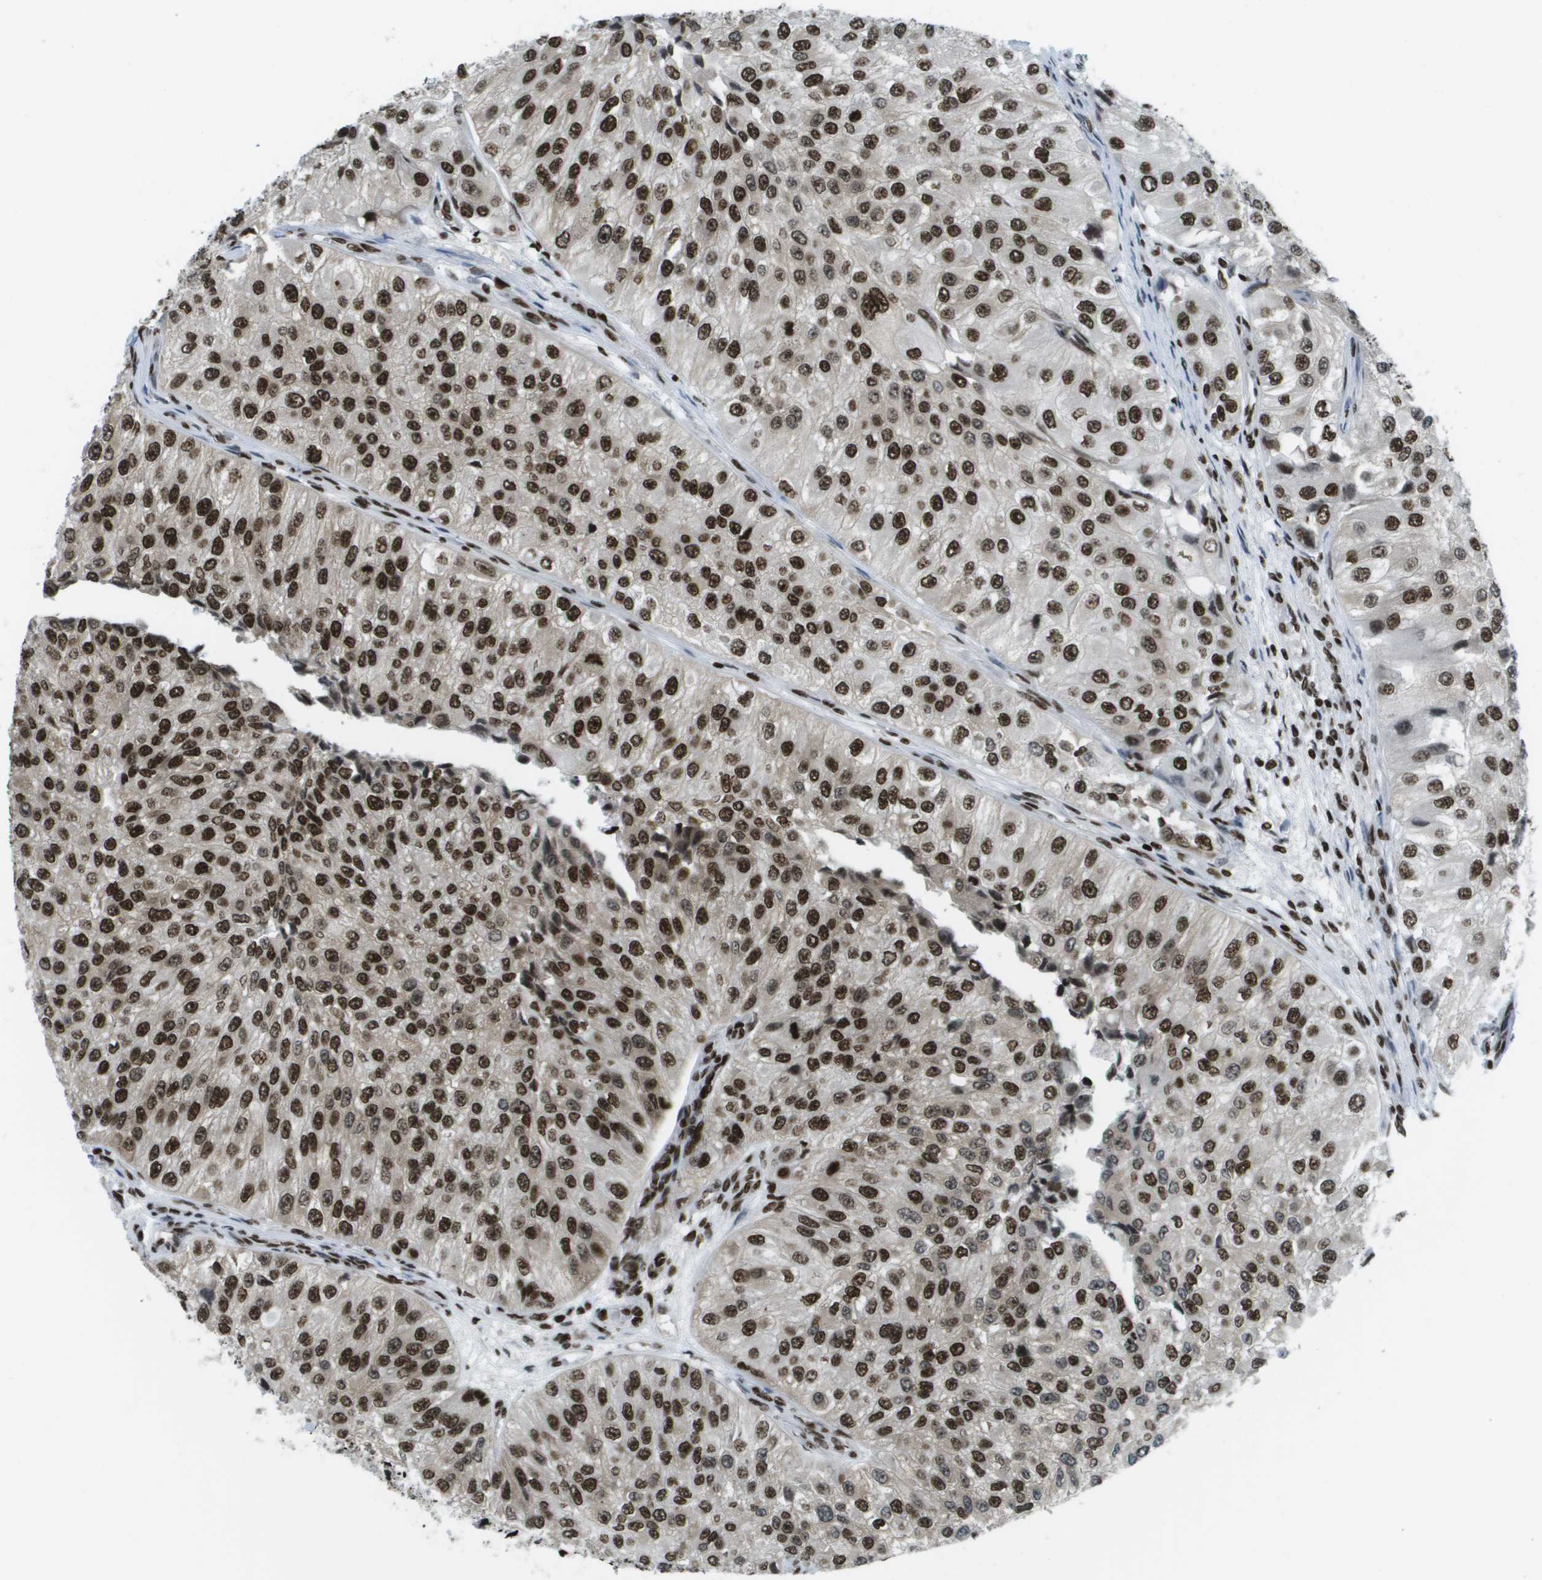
{"staining": {"intensity": "strong", "quantity": ">75%", "location": "nuclear"}, "tissue": "urothelial cancer", "cell_type": "Tumor cells", "image_type": "cancer", "snomed": [{"axis": "morphology", "description": "Urothelial carcinoma, High grade"}, {"axis": "topography", "description": "Kidney"}, {"axis": "topography", "description": "Urinary bladder"}], "caption": "The immunohistochemical stain labels strong nuclear positivity in tumor cells of urothelial cancer tissue.", "gene": "GLYR1", "patient": {"sex": "male", "age": 77}}